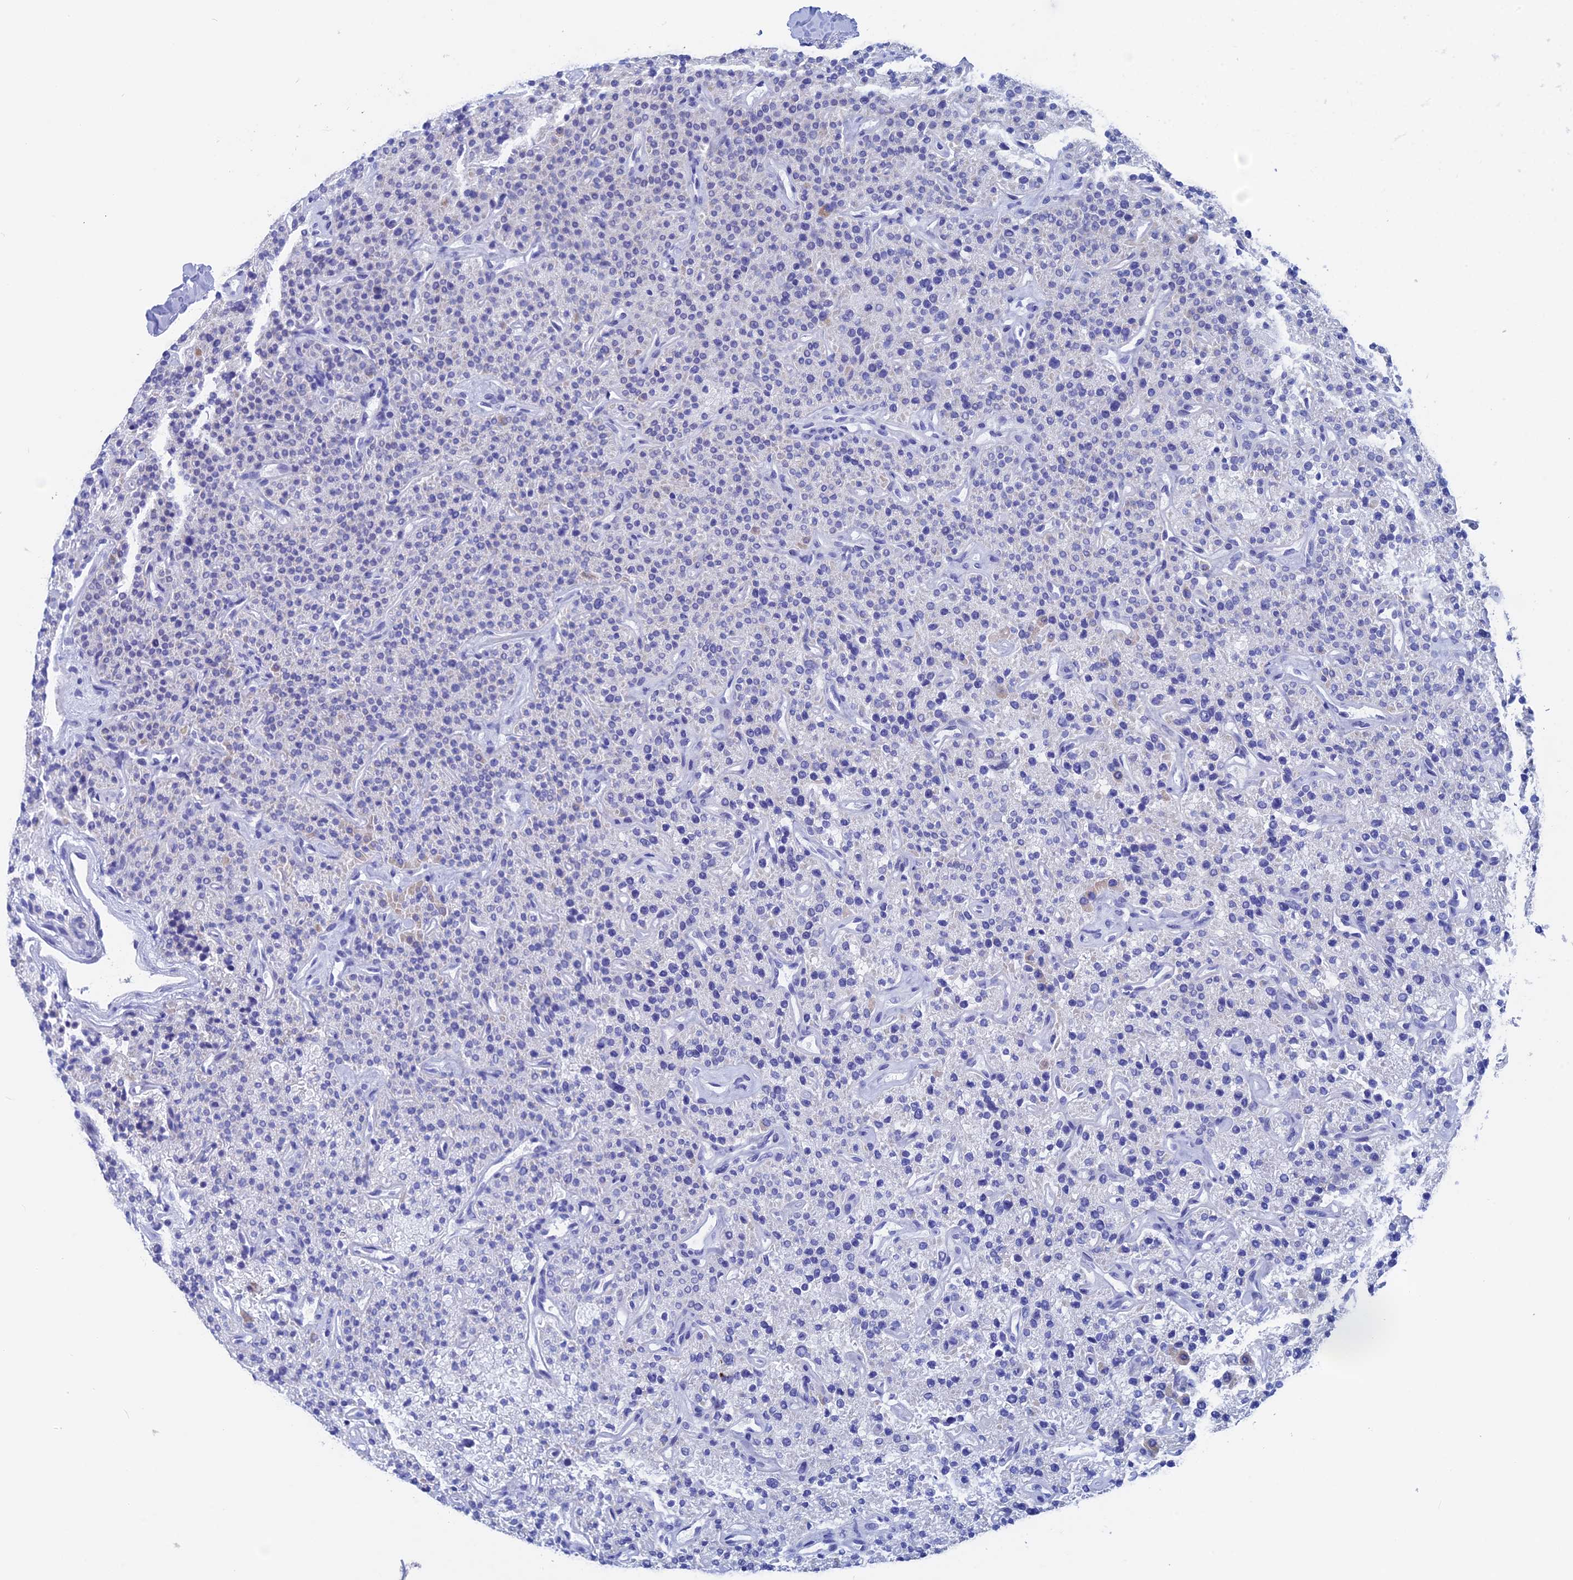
{"staining": {"intensity": "negative", "quantity": "none", "location": "none"}, "tissue": "parathyroid gland", "cell_type": "Glandular cells", "image_type": "normal", "snomed": [{"axis": "morphology", "description": "Normal tissue, NOS"}, {"axis": "topography", "description": "Parathyroid gland"}], "caption": "IHC photomicrograph of normal parathyroid gland: human parathyroid gland stained with DAB (3,3'-diaminobenzidine) exhibits no significant protein expression in glandular cells.", "gene": "WDR83", "patient": {"sex": "male", "age": 46}}